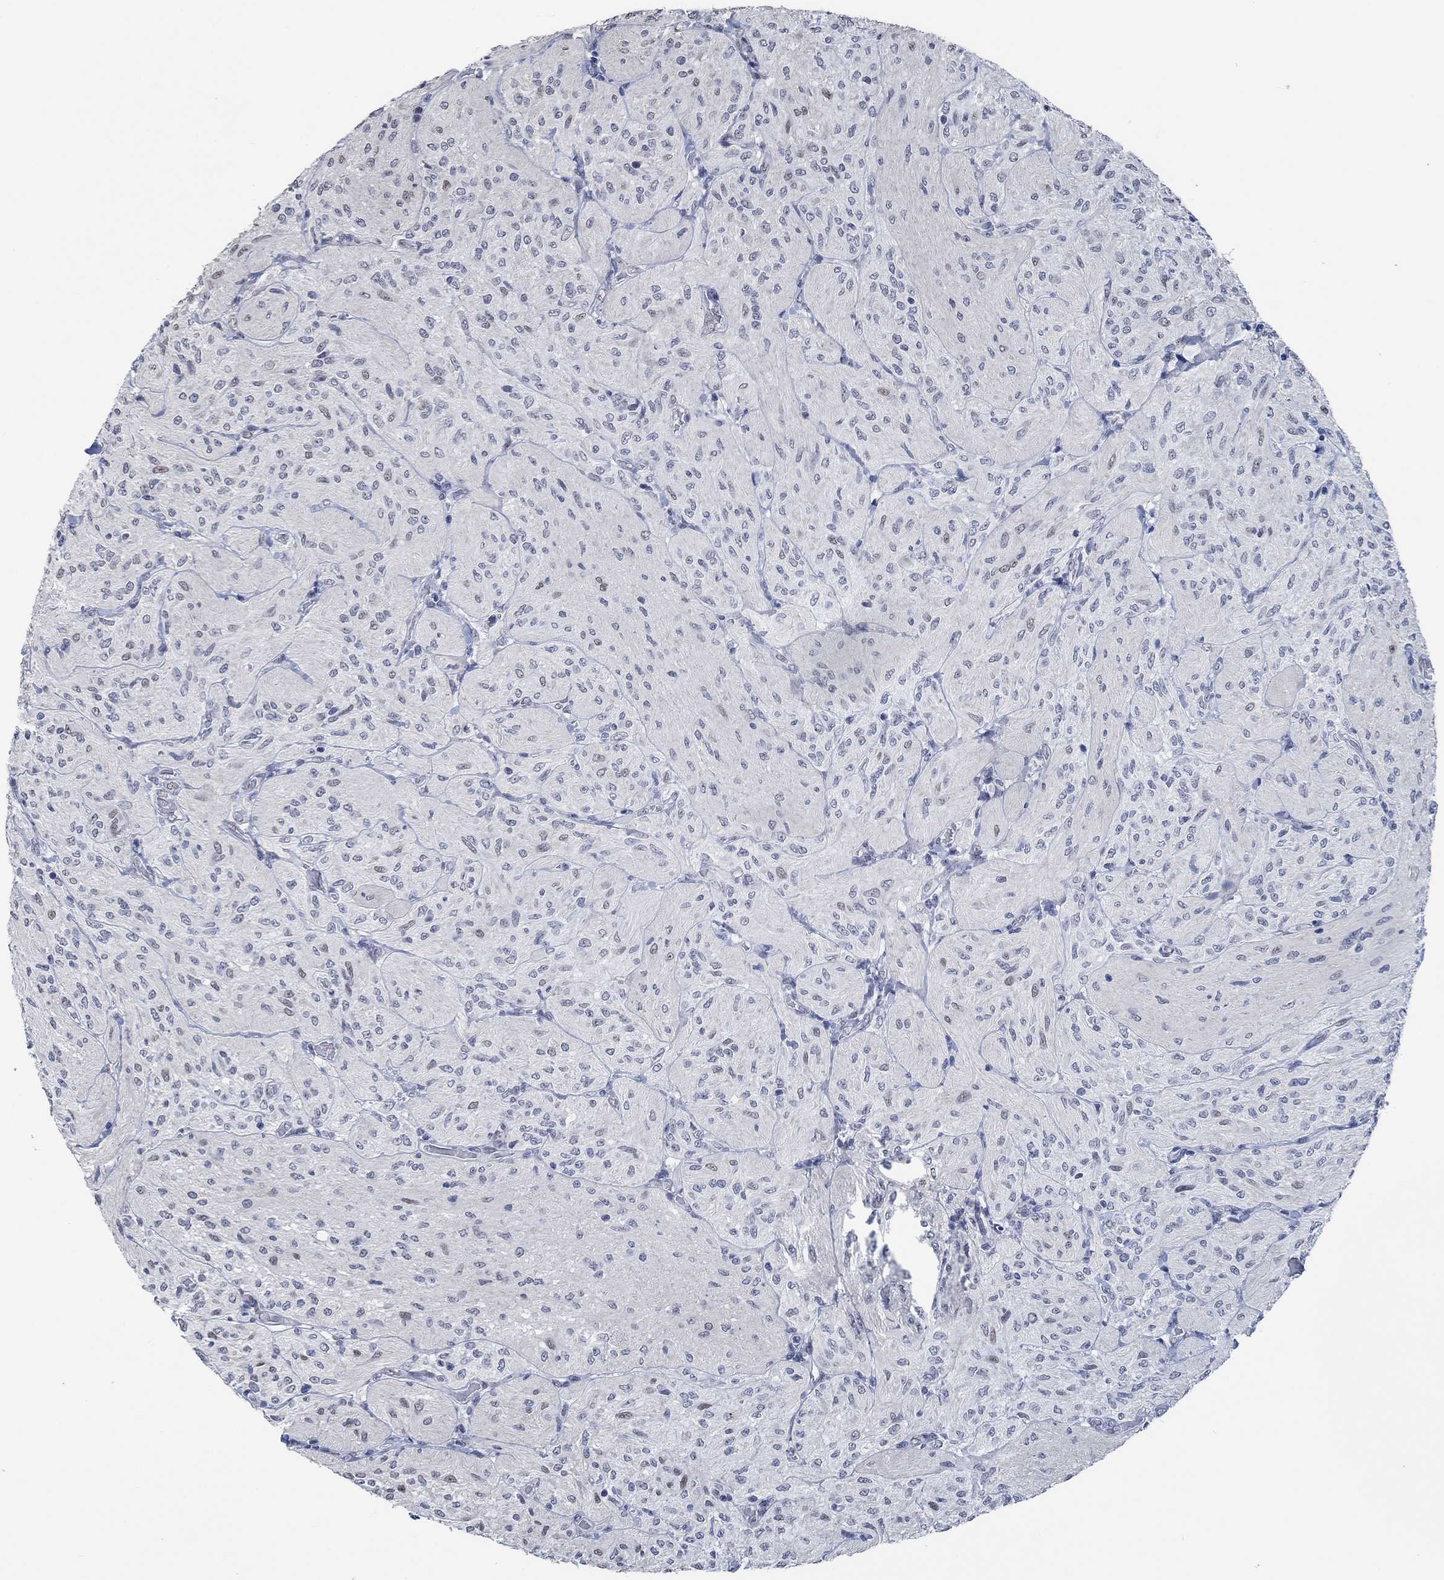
{"staining": {"intensity": "negative", "quantity": "none", "location": "none"}, "tissue": "glioma", "cell_type": "Tumor cells", "image_type": "cancer", "snomed": [{"axis": "morphology", "description": "Glioma, malignant, Low grade"}, {"axis": "topography", "description": "Brain"}], "caption": "Immunohistochemistry (IHC) image of neoplastic tissue: human glioma stained with DAB (3,3'-diaminobenzidine) shows no significant protein positivity in tumor cells.", "gene": "OBSCN", "patient": {"sex": "male", "age": 3}}